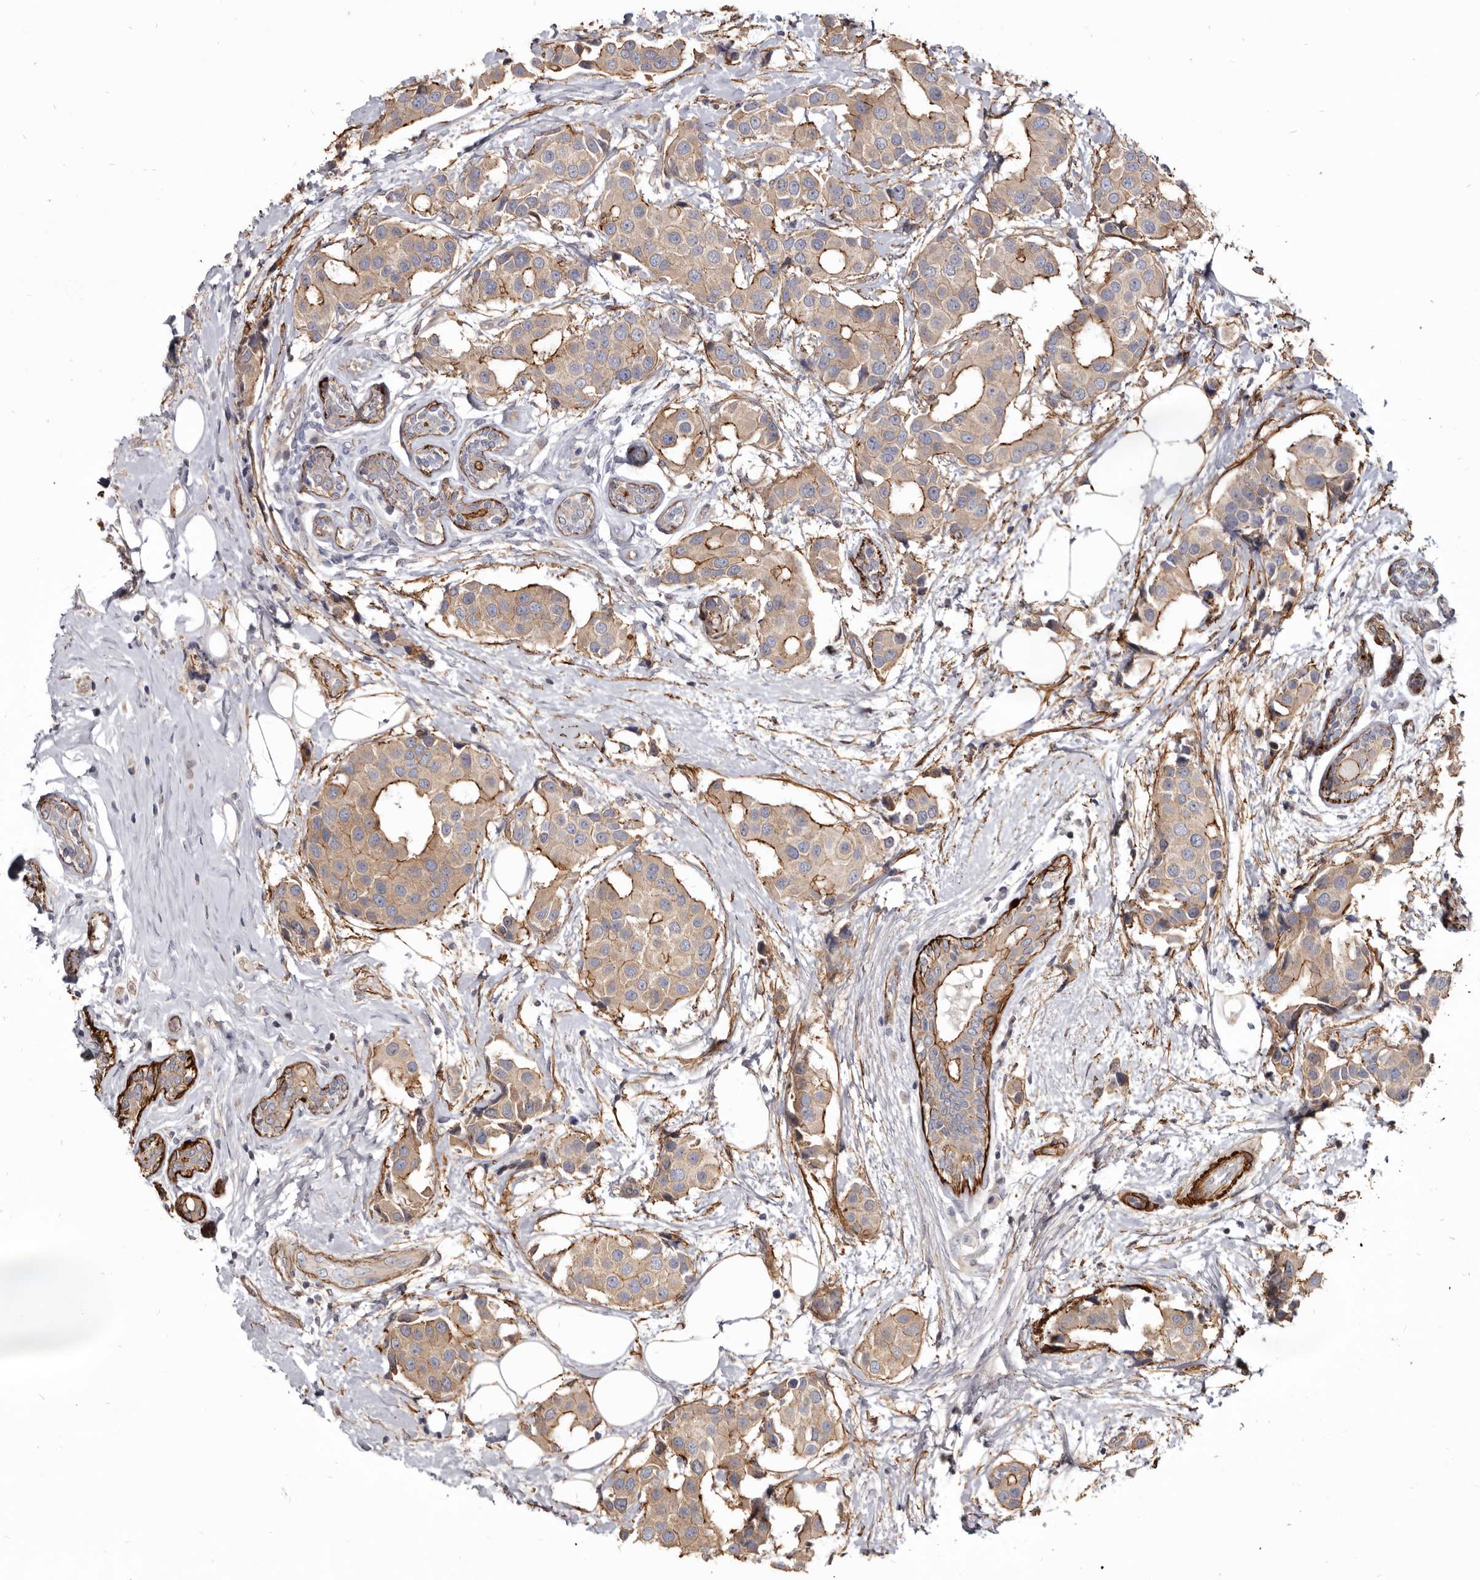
{"staining": {"intensity": "moderate", "quantity": ">75%", "location": "cytoplasmic/membranous"}, "tissue": "breast cancer", "cell_type": "Tumor cells", "image_type": "cancer", "snomed": [{"axis": "morphology", "description": "Normal tissue, NOS"}, {"axis": "morphology", "description": "Duct carcinoma"}, {"axis": "topography", "description": "Breast"}], "caption": "The immunohistochemical stain labels moderate cytoplasmic/membranous staining in tumor cells of breast cancer tissue. (Stains: DAB in brown, nuclei in blue, Microscopy: brightfield microscopy at high magnification).", "gene": "CGN", "patient": {"sex": "female", "age": 39}}